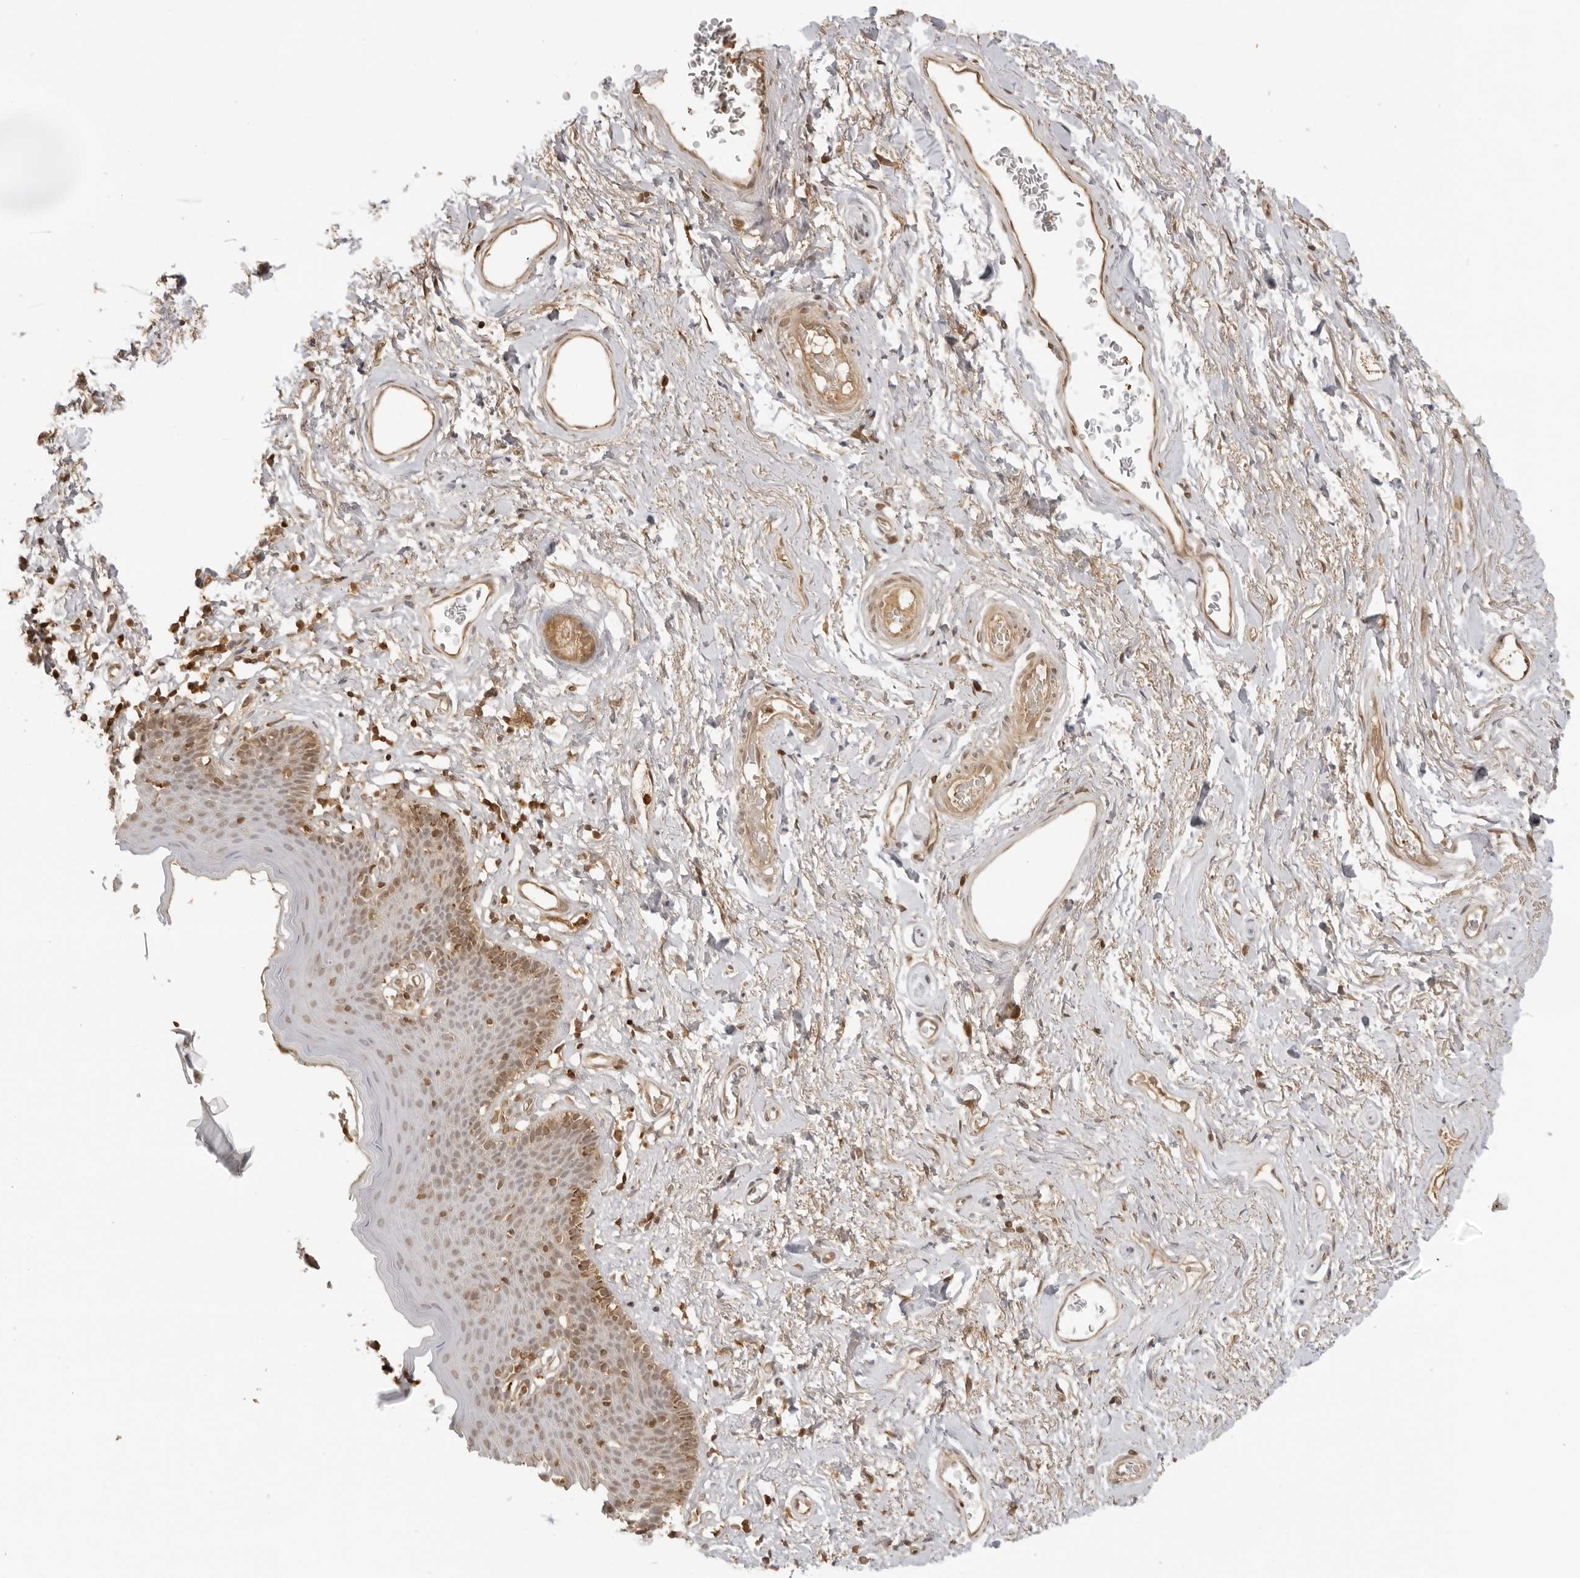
{"staining": {"intensity": "moderate", "quantity": "25%-75%", "location": "cytoplasmic/membranous,nuclear"}, "tissue": "skin", "cell_type": "Epidermal cells", "image_type": "normal", "snomed": [{"axis": "morphology", "description": "Normal tissue, NOS"}, {"axis": "topography", "description": "Vulva"}], "caption": "This histopathology image shows IHC staining of unremarkable human skin, with medium moderate cytoplasmic/membranous,nuclear positivity in about 25%-75% of epidermal cells.", "gene": "IKBKE", "patient": {"sex": "female", "age": 66}}